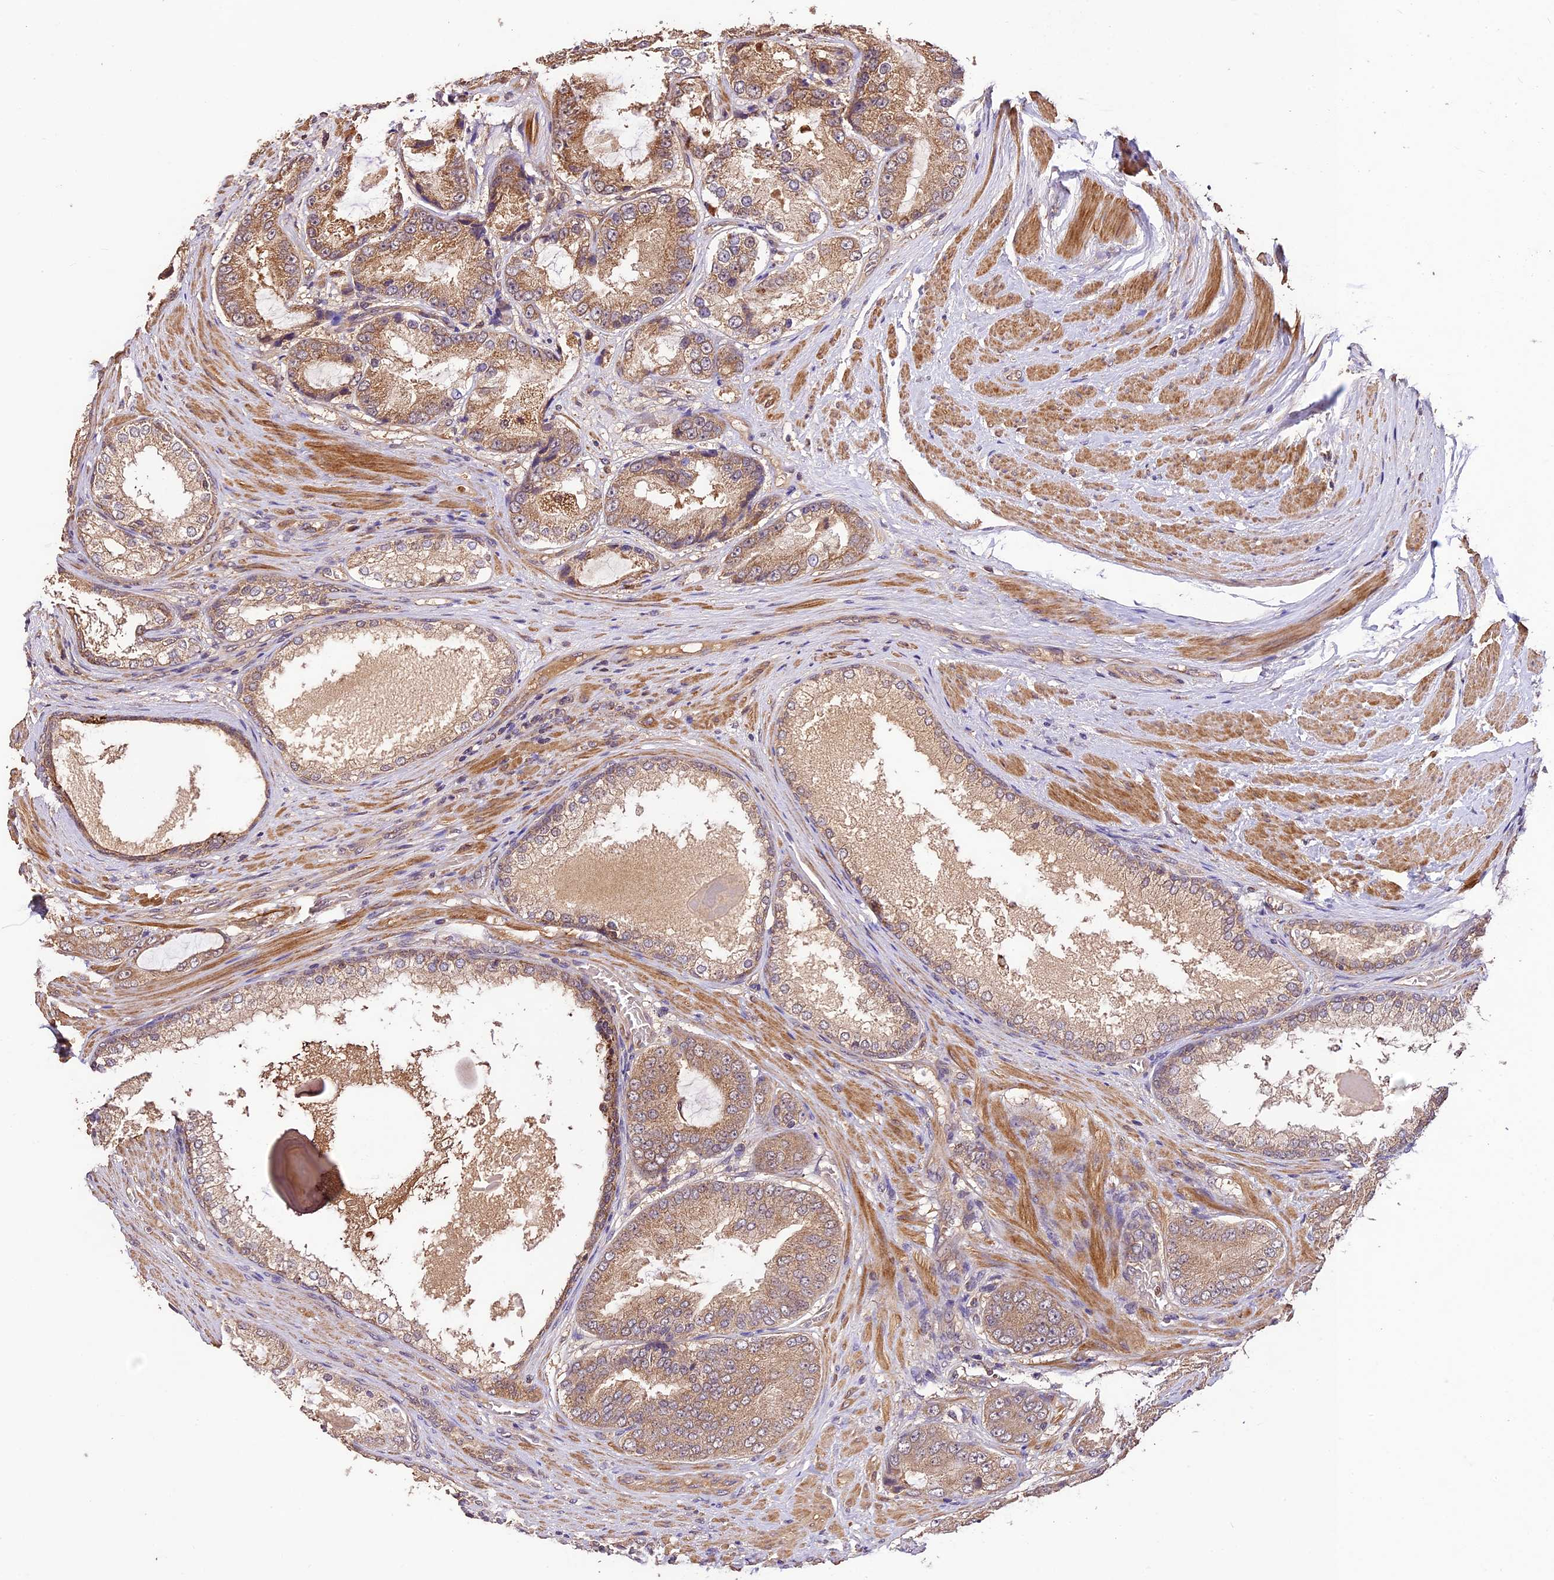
{"staining": {"intensity": "moderate", "quantity": ">75%", "location": "cytoplasmic/membranous"}, "tissue": "prostate cancer", "cell_type": "Tumor cells", "image_type": "cancer", "snomed": [{"axis": "morphology", "description": "Adenocarcinoma, High grade"}, {"axis": "topography", "description": "Prostate"}], "caption": "Adenocarcinoma (high-grade) (prostate) tissue demonstrates moderate cytoplasmic/membranous expression in approximately >75% of tumor cells, visualized by immunohistochemistry.", "gene": "CRLF1", "patient": {"sex": "male", "age": 60}}